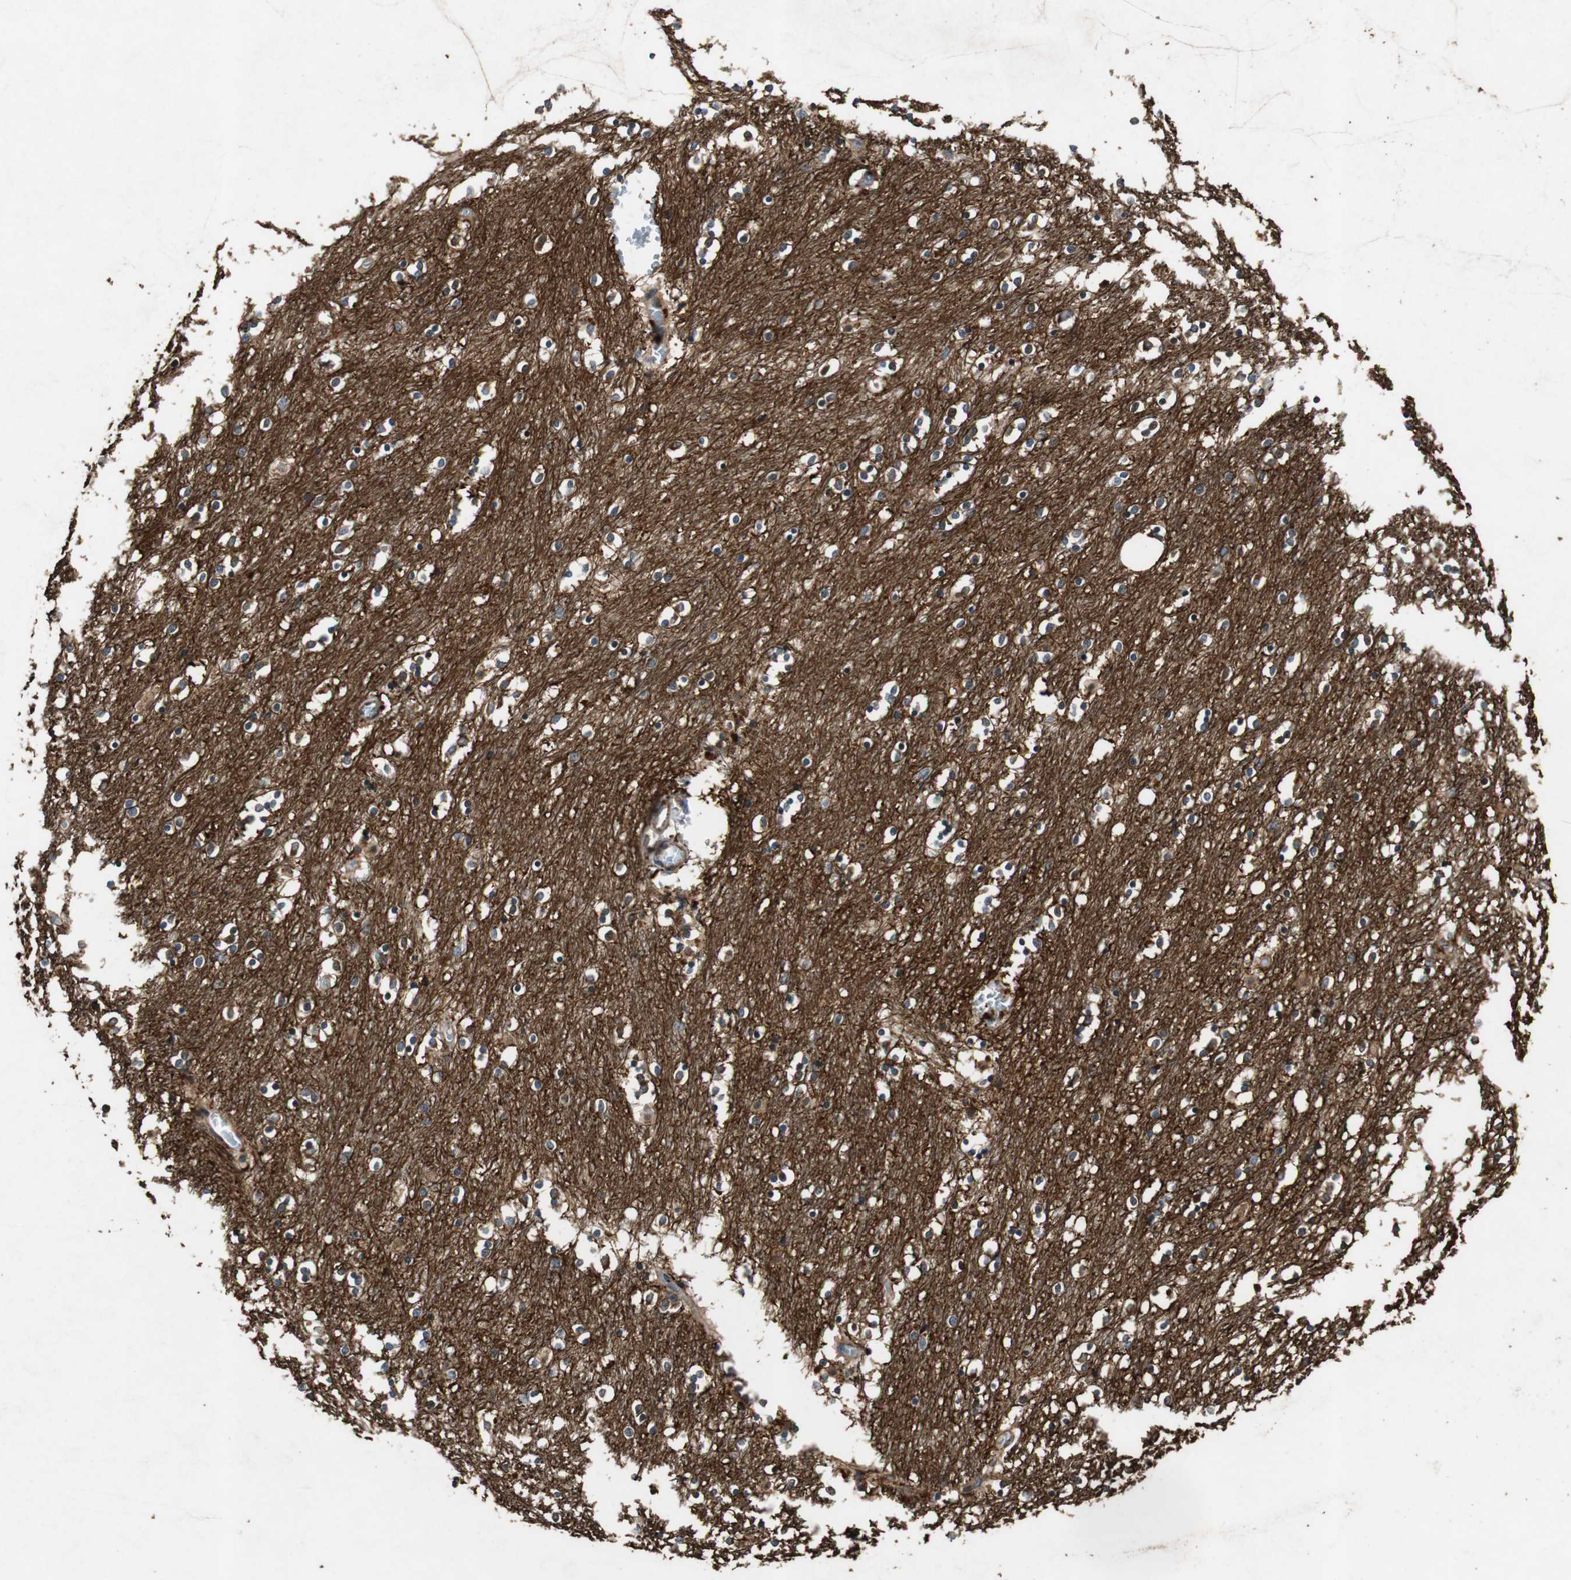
{"staining": {"intensity": "negative", "quantity": "none", "location": "none"}, "tissue": "caudate", "cell_type": "Glial cells", "image_type": "normal", "snomed": [{"axis": "morphology", "description": "Normal tissue, NOS"}, {"axis": "topography", "description": "Lateral ventricle wall"}], "caption": "A photomicrograph of human caudate is negative for staining in glial cells. Brightfield microscopy of immunohistochemistry stained with DAB (3,3'-diaminobenzidine) (brown) and hematoxylin (blue), captured at high magnification.", "gene": "TUBA4A", "patient": {"sex": "female", "age": 54}}